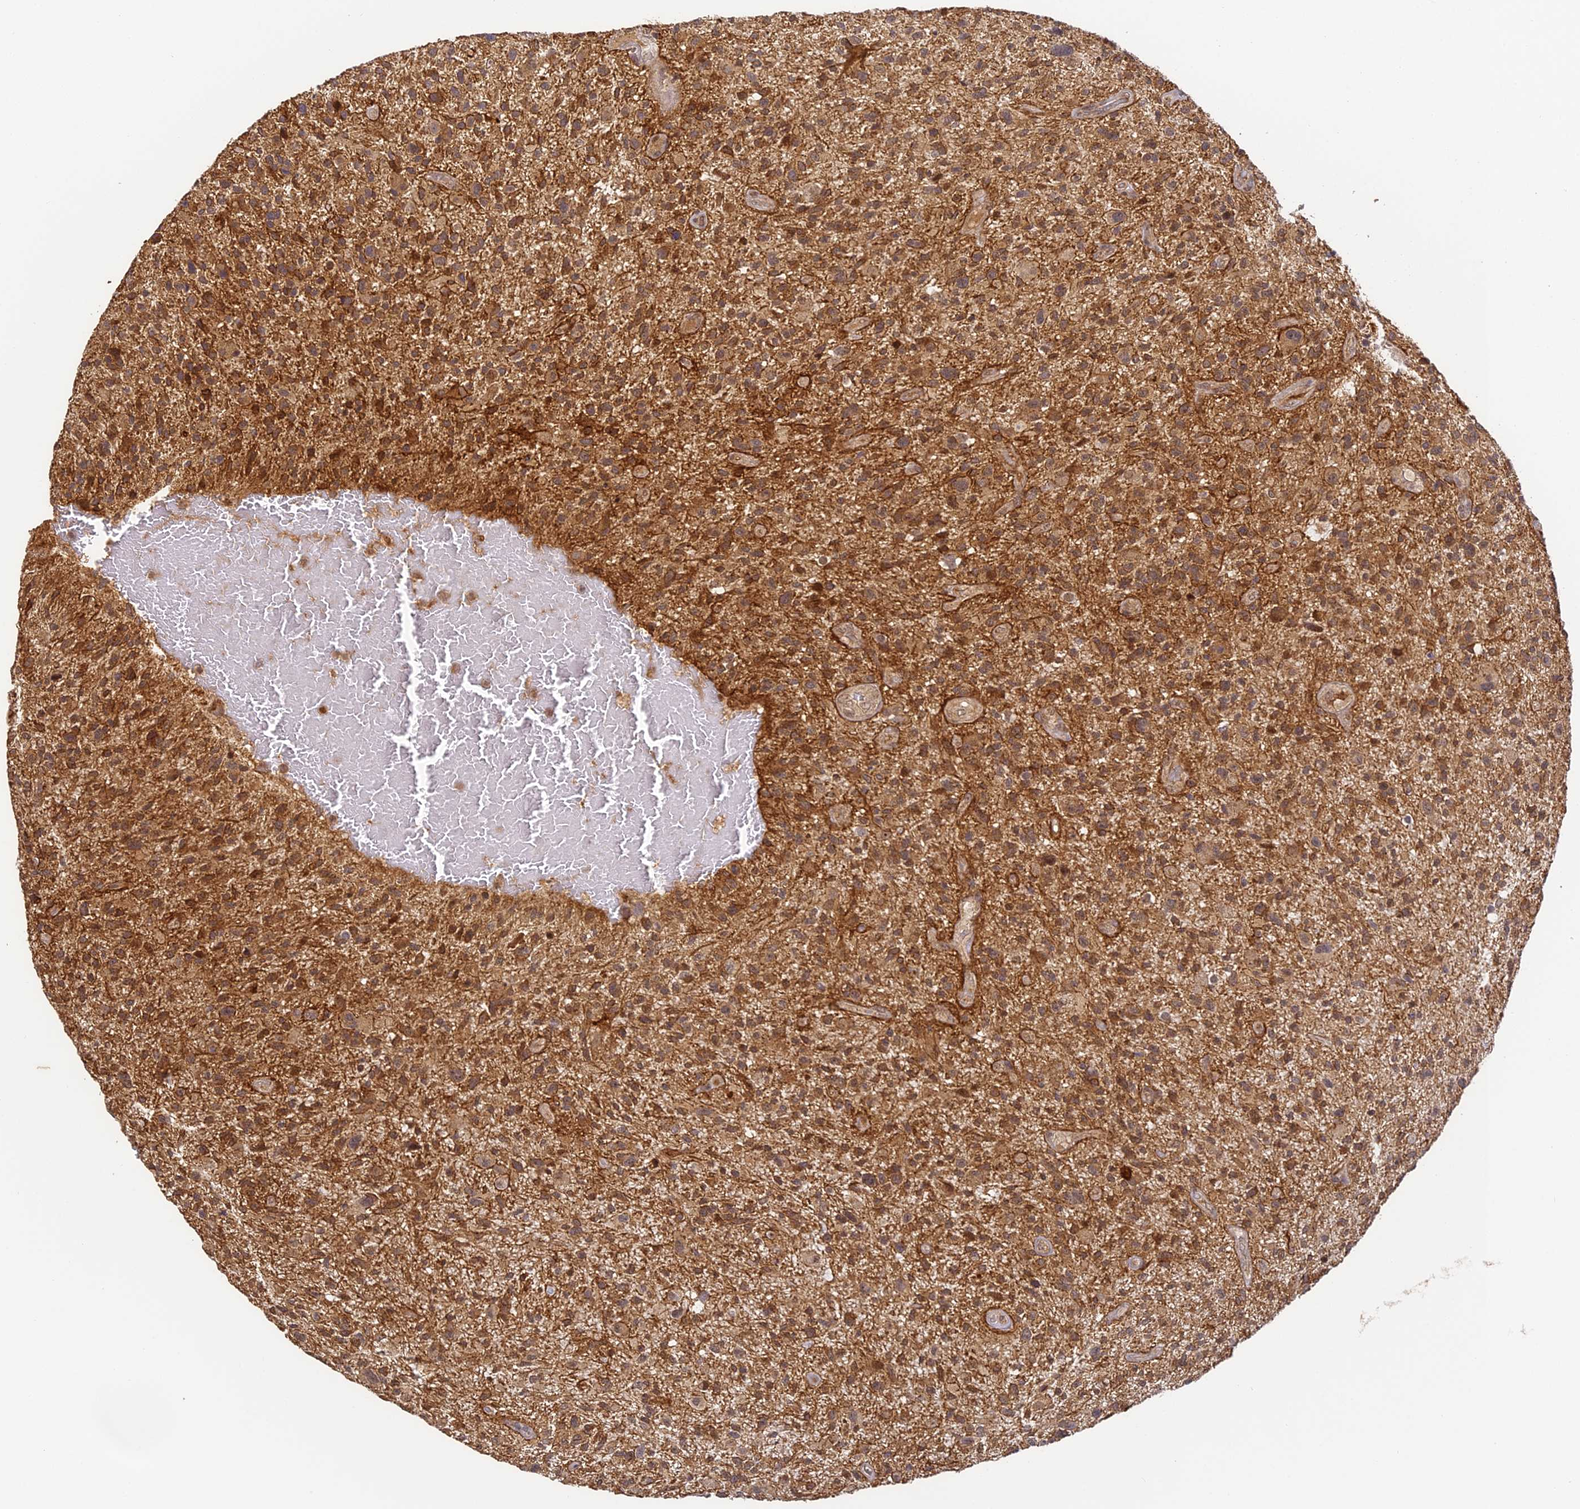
{"staining": {"intensity": "moderate", "quantity": ">75%", "location": "cytoplasmic/membranous"}, "tissue": "glioma", "cell_type": "Tumor cells", "image_type": "cancer", "snomed": [{"axis": "morphology", "description": "Glioma, malignant, High grade"}, {"axis": "topography", "description": "Brain"}], "caption": "Protein expression analysis of malignant glioma (high-grade) exhibits moderate cytoplasmic/membranous positivity in approximately >75% of tumor cells.", "gene": "ZNF443", "patient": {"sex": "male", "age": 47}}